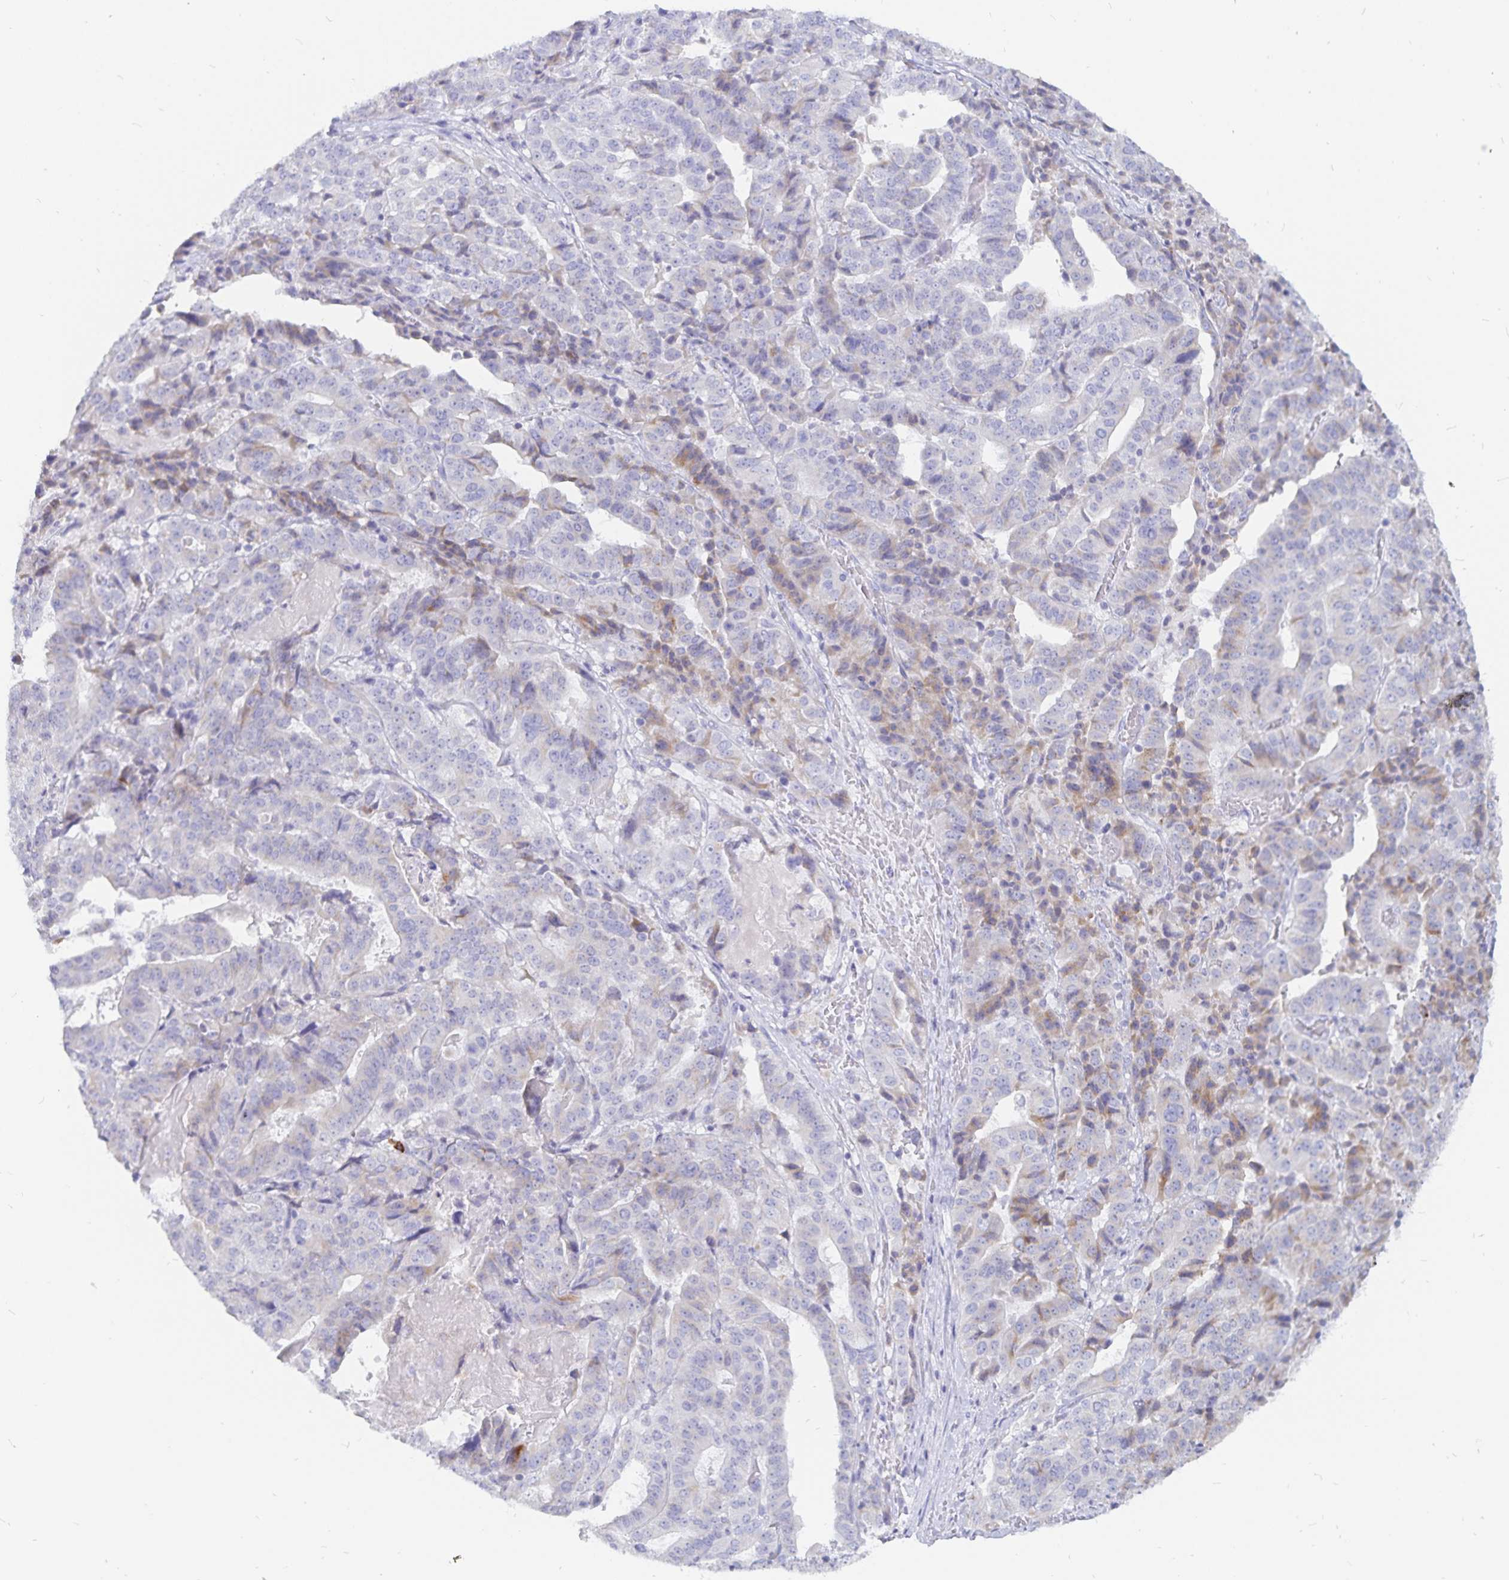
{"staining": {"intensity": "negative", "quantity": "none", "location": "none"}, "tissue": "stomach cancer", "cell_type": "Tumor cells", "image_type": "cancer", "snomed": [{"axis": "morphology", "description": "Adenocarcinoma, NOS"}, {"axis": "topography", "description": "Stomach"}], "caption": "This is an immunohistochemistry image of human stomach cancer (adenocarcinoma). There is no staining in tumor cells.", "gene": "PKHD1", "patient": {"sex": "male", "age": 48}}